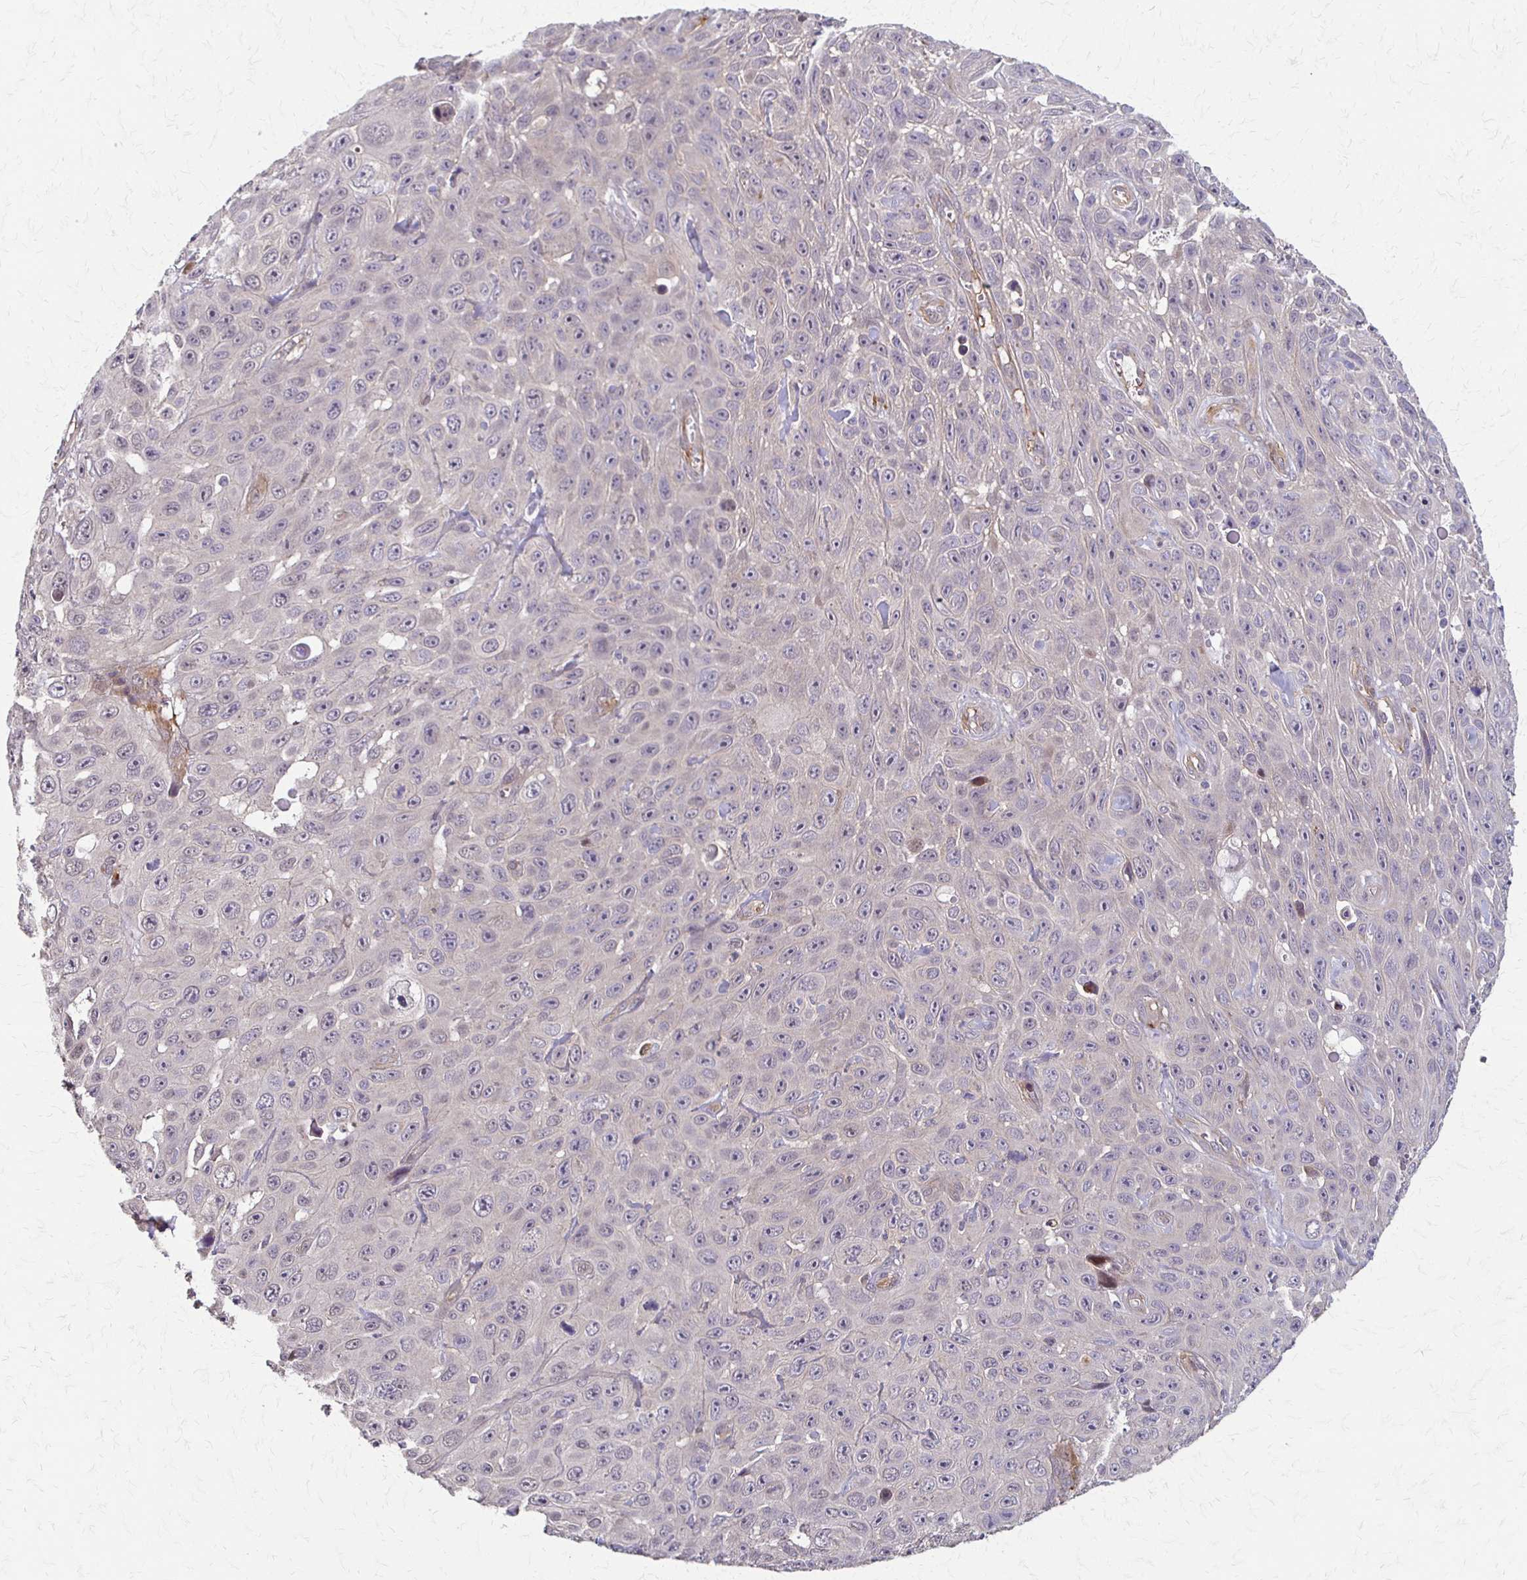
{"staining": {"intensity": "negative", "quantity": "none", "location": "none"}, "tissue": "skin cancer", "cell_type": "Tumor cells", "image_type": "cancer", "snomed": [{"axis": "morphology", "description": "Squamous cell carcinoma, NOS"}, {"axis": "topography", "description": "Skin"}], "caption": "This is a image of IHC staining of squamous cell carcinoma (skin), which shows no staining in tumor cells.", "gene": "CFL2", "patient": {"sex": "male", "age": 82}}